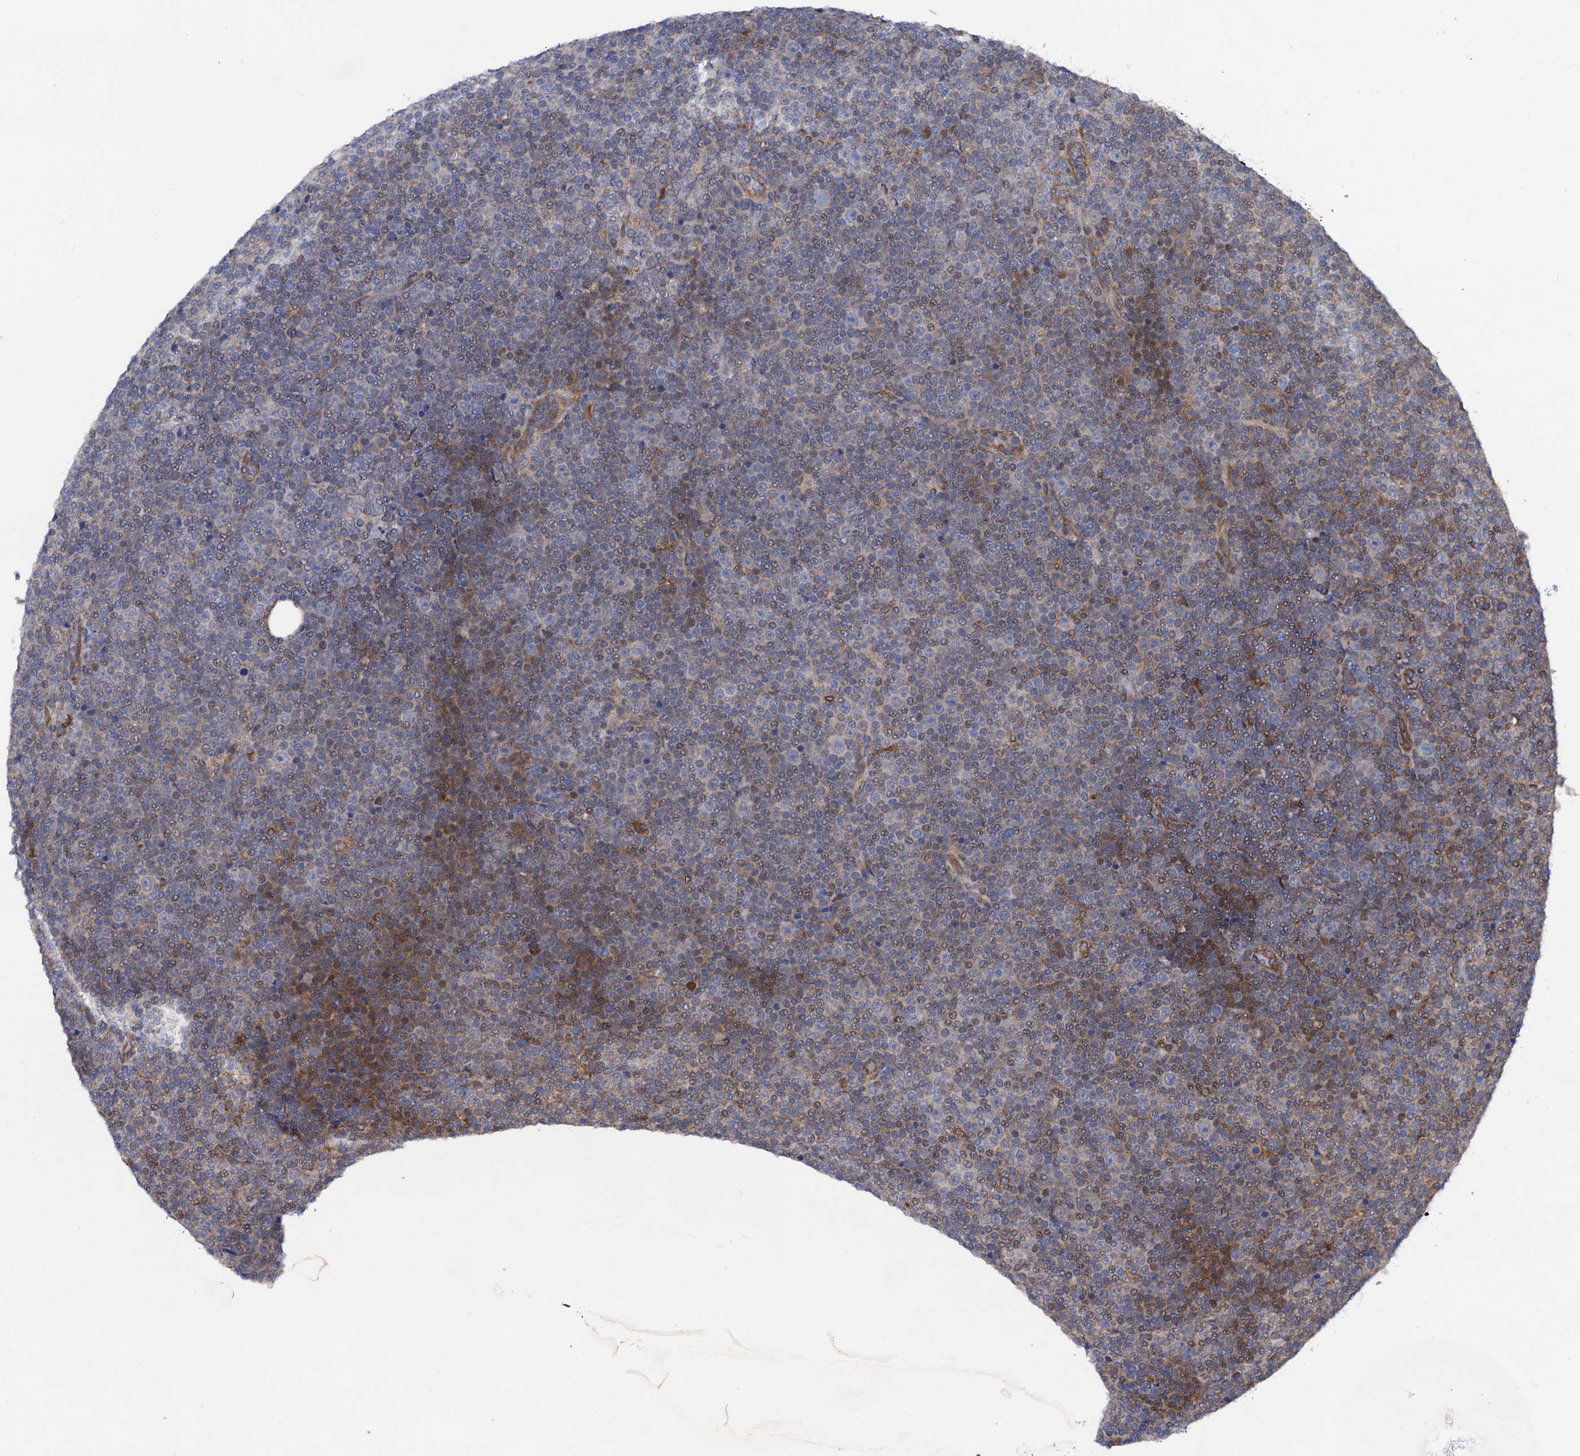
{"staining": {"intensity": "weak", "quantity": "<25%", "location": "cytoplasmic/membranous"}, "tissue": "lymphoma", "cell_type": "Tumor cells", "image_type": "cancer", "snomed": [{"axis": "morphology", "description": "Malignant lymphoma, non-Hodgkin's type, Low grade"}, {"axis": "topography", "description": "Lymph node"}], "caption": "Tumor cells show no significant protein expression in low-grade malignant lymphoma, non-Hodgkin's type.", "gene": "PGLS", "patient": {"sex": "female", "age": 67}}